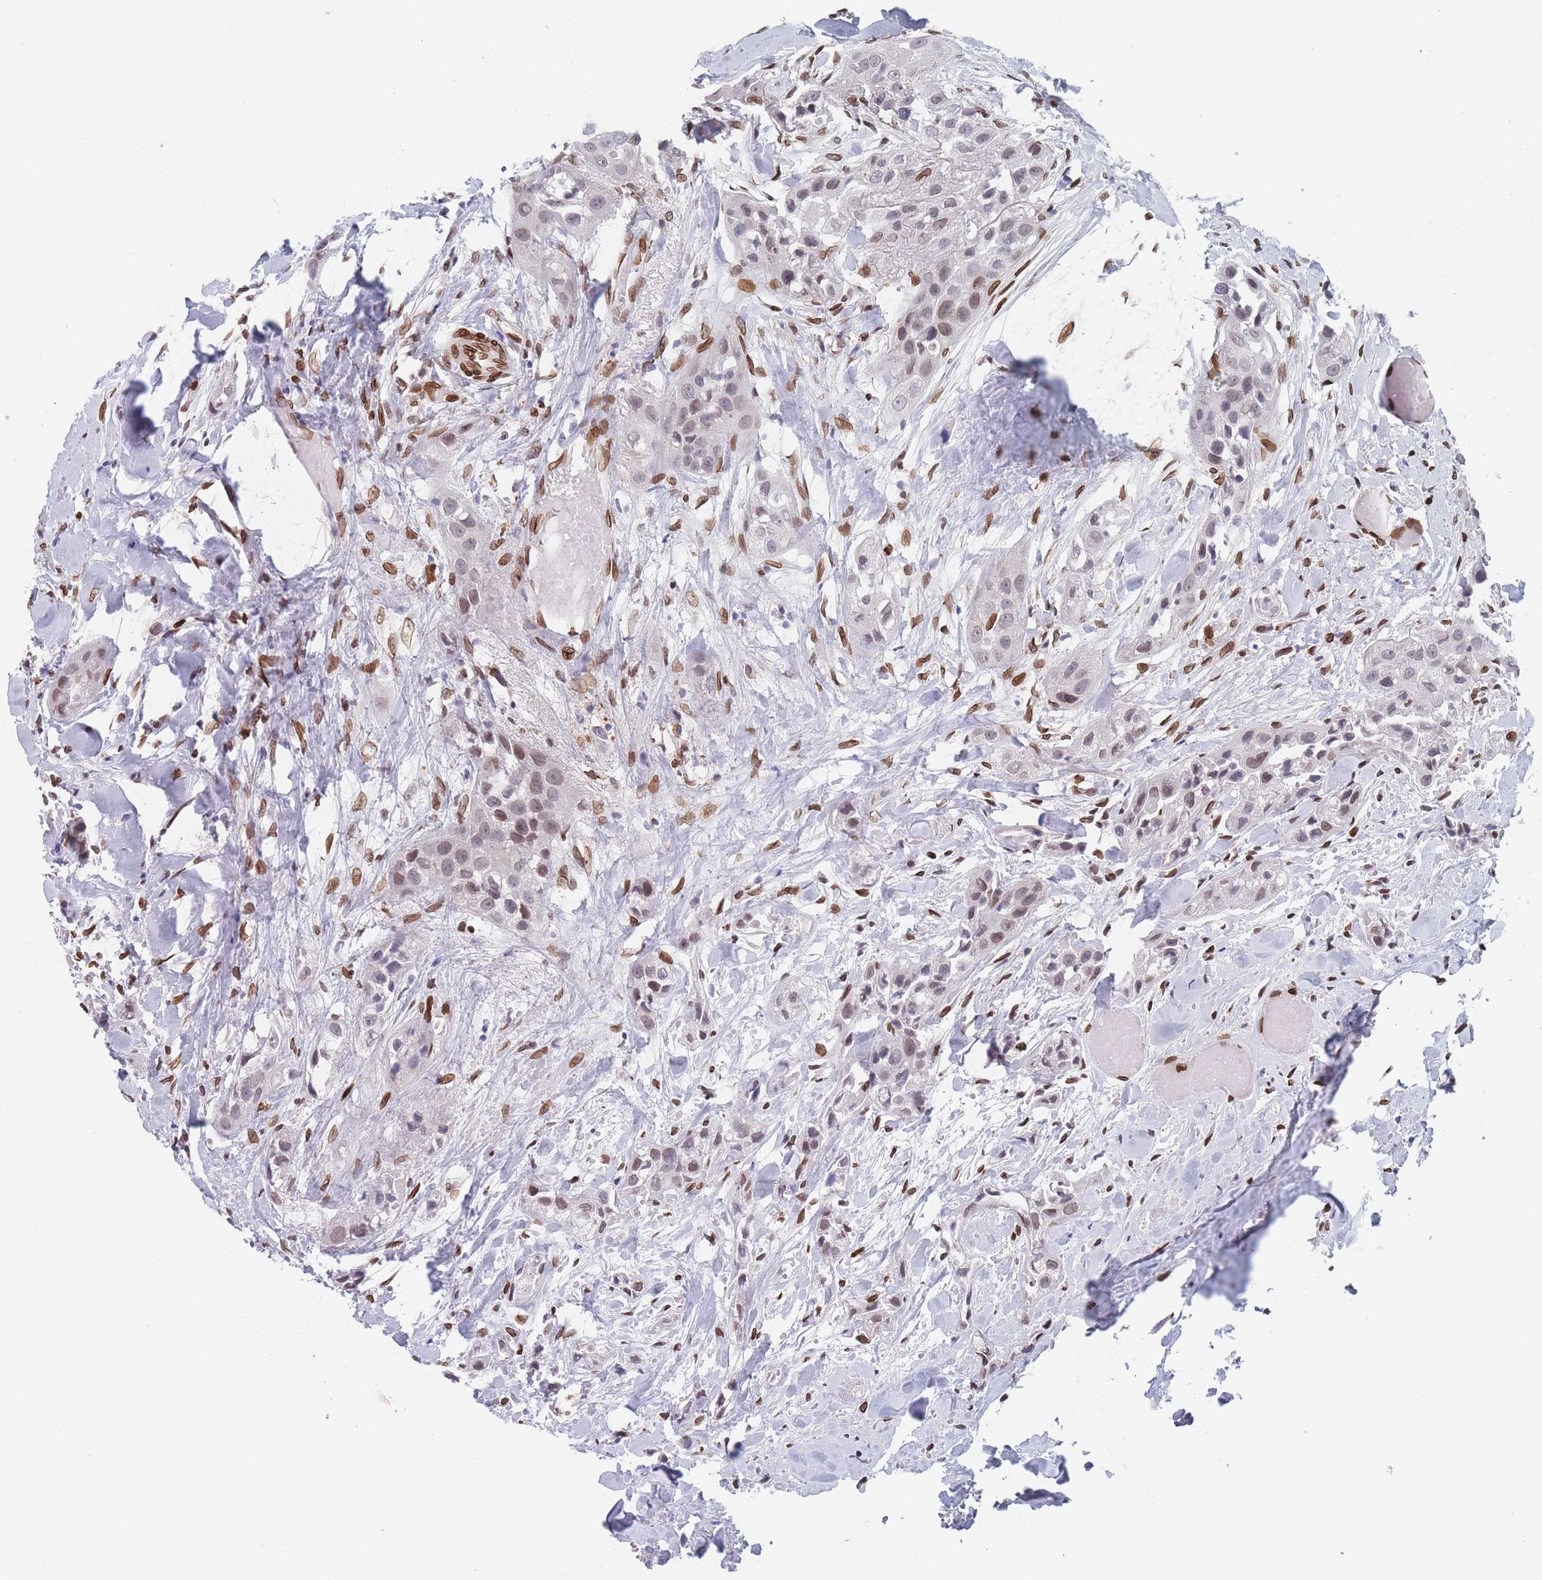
{"staining": {"intensity": "weak", "quantity": "25%-75%", "location": "cytoplasmic/membranous,nuclear"}, "tissue": "head and neck cancer", "cell_type": "Tumor cells", "image_type": "cancer", "snomed": [{"axis": "morphology", "description": "Normal tissue, NOS"}, {"axis": "morphology", "description": "Squamous cell carcinoma, NOS"}, {"axis": "topography", "description": "Skeletal muscle"}, {"axis": "topography", "description": "Head-Neck"}], "caption": "Head and neck cancer stained with a protein marker demonstrates weak staining in tumor cells.", "gene": "ZBTB1", "patient": {"sex": "male", "age": 51}}